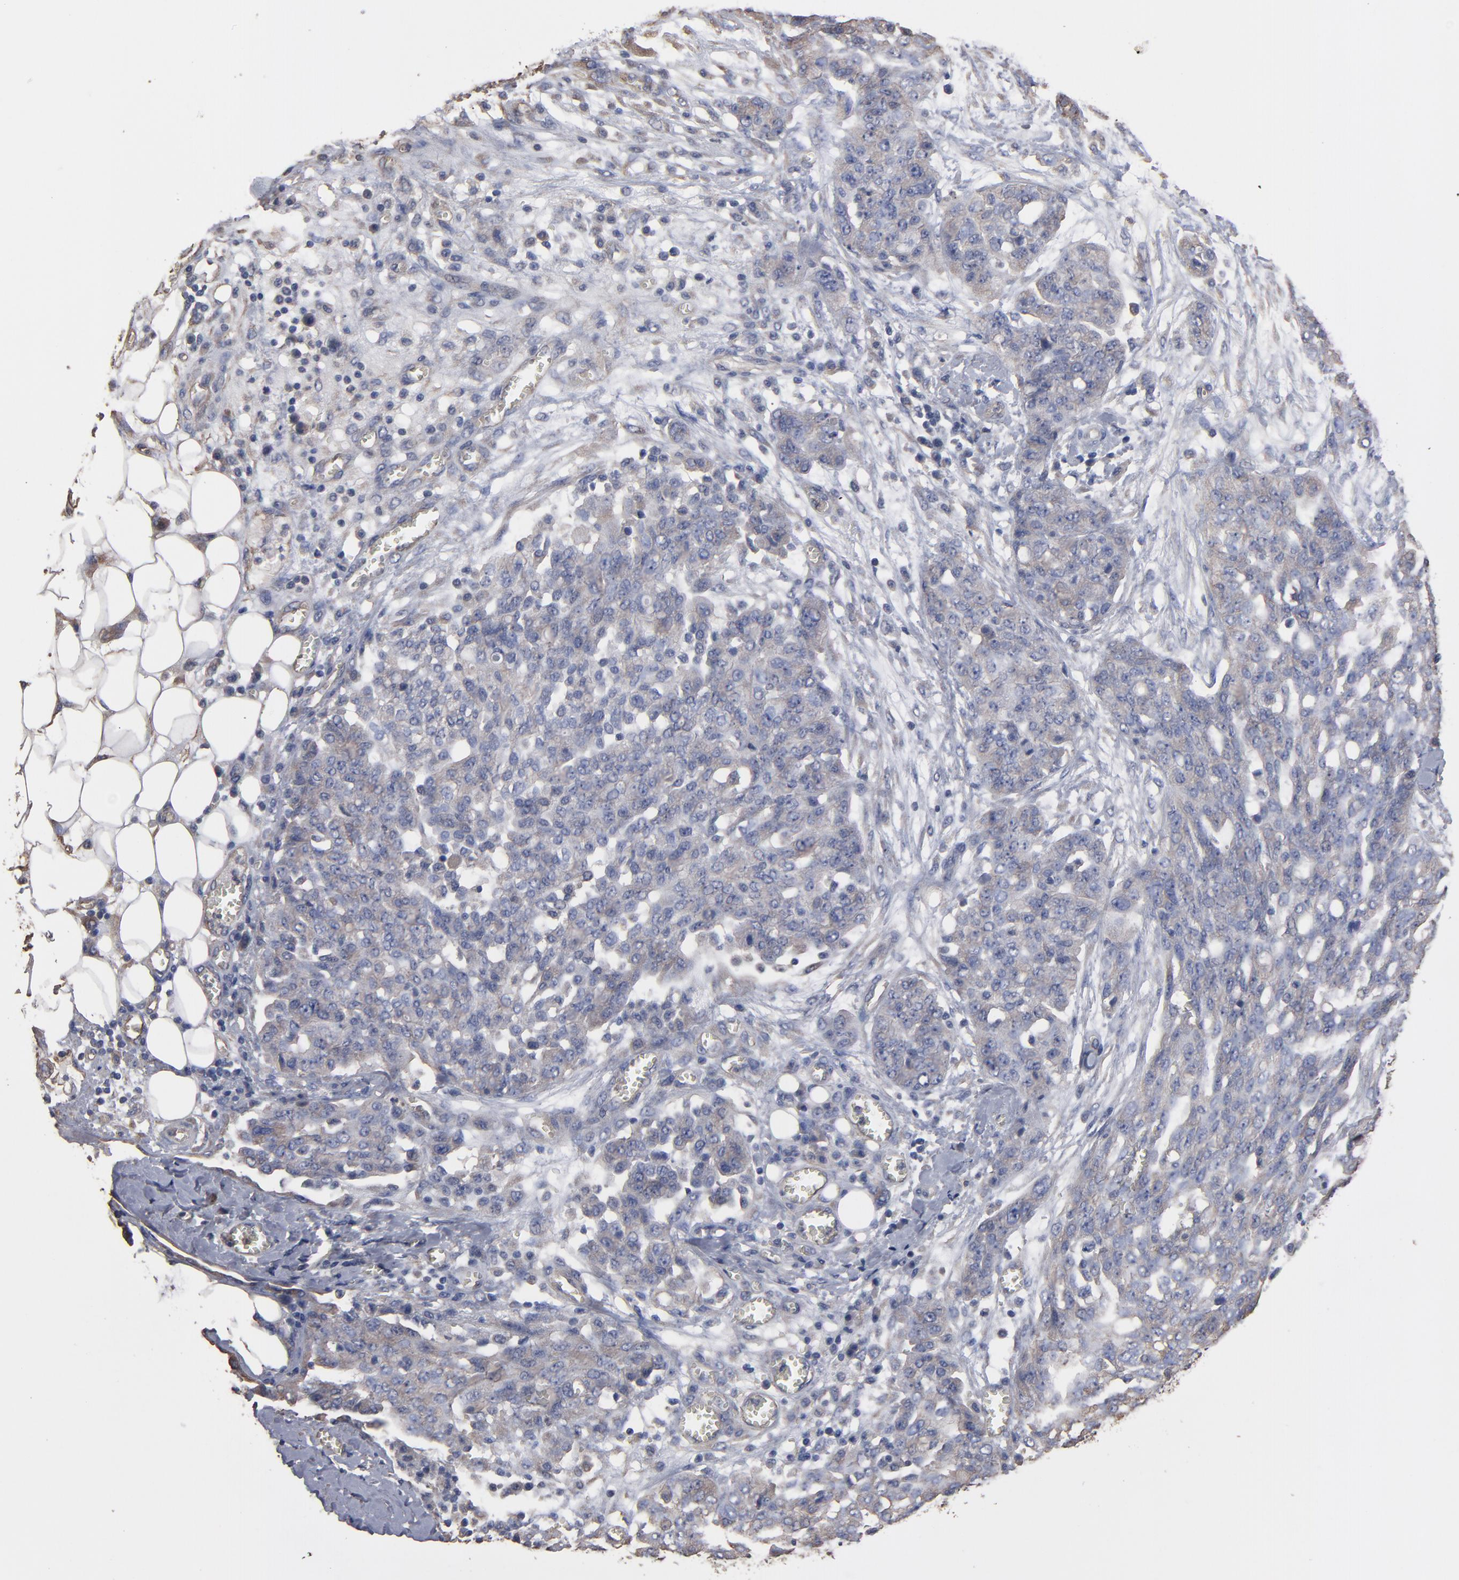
{"staining": {"intensity": "weak", "quantity": "25%-75%", "location": "cytoplasmic/membranous"}, "tissue": "ovarian cancer", "cell_type": "Tumor cells", "image_type": "cancer", "snomed": [{"axis": "morphology", "description": "Cystadenocarcinoma, serous, NOS"}, {"axis": "topography", "description": "Soft tissue"}, {"axis": "topography", "description": "Ovary"}], "caption": "The histopathology image shows staining of ovarian cancer, revealing weak cytoplasmic/membranous protein staining (brown color) within tumor cells.", "gene": "DMD", "patient": {"sex": "female", "age": 57}}